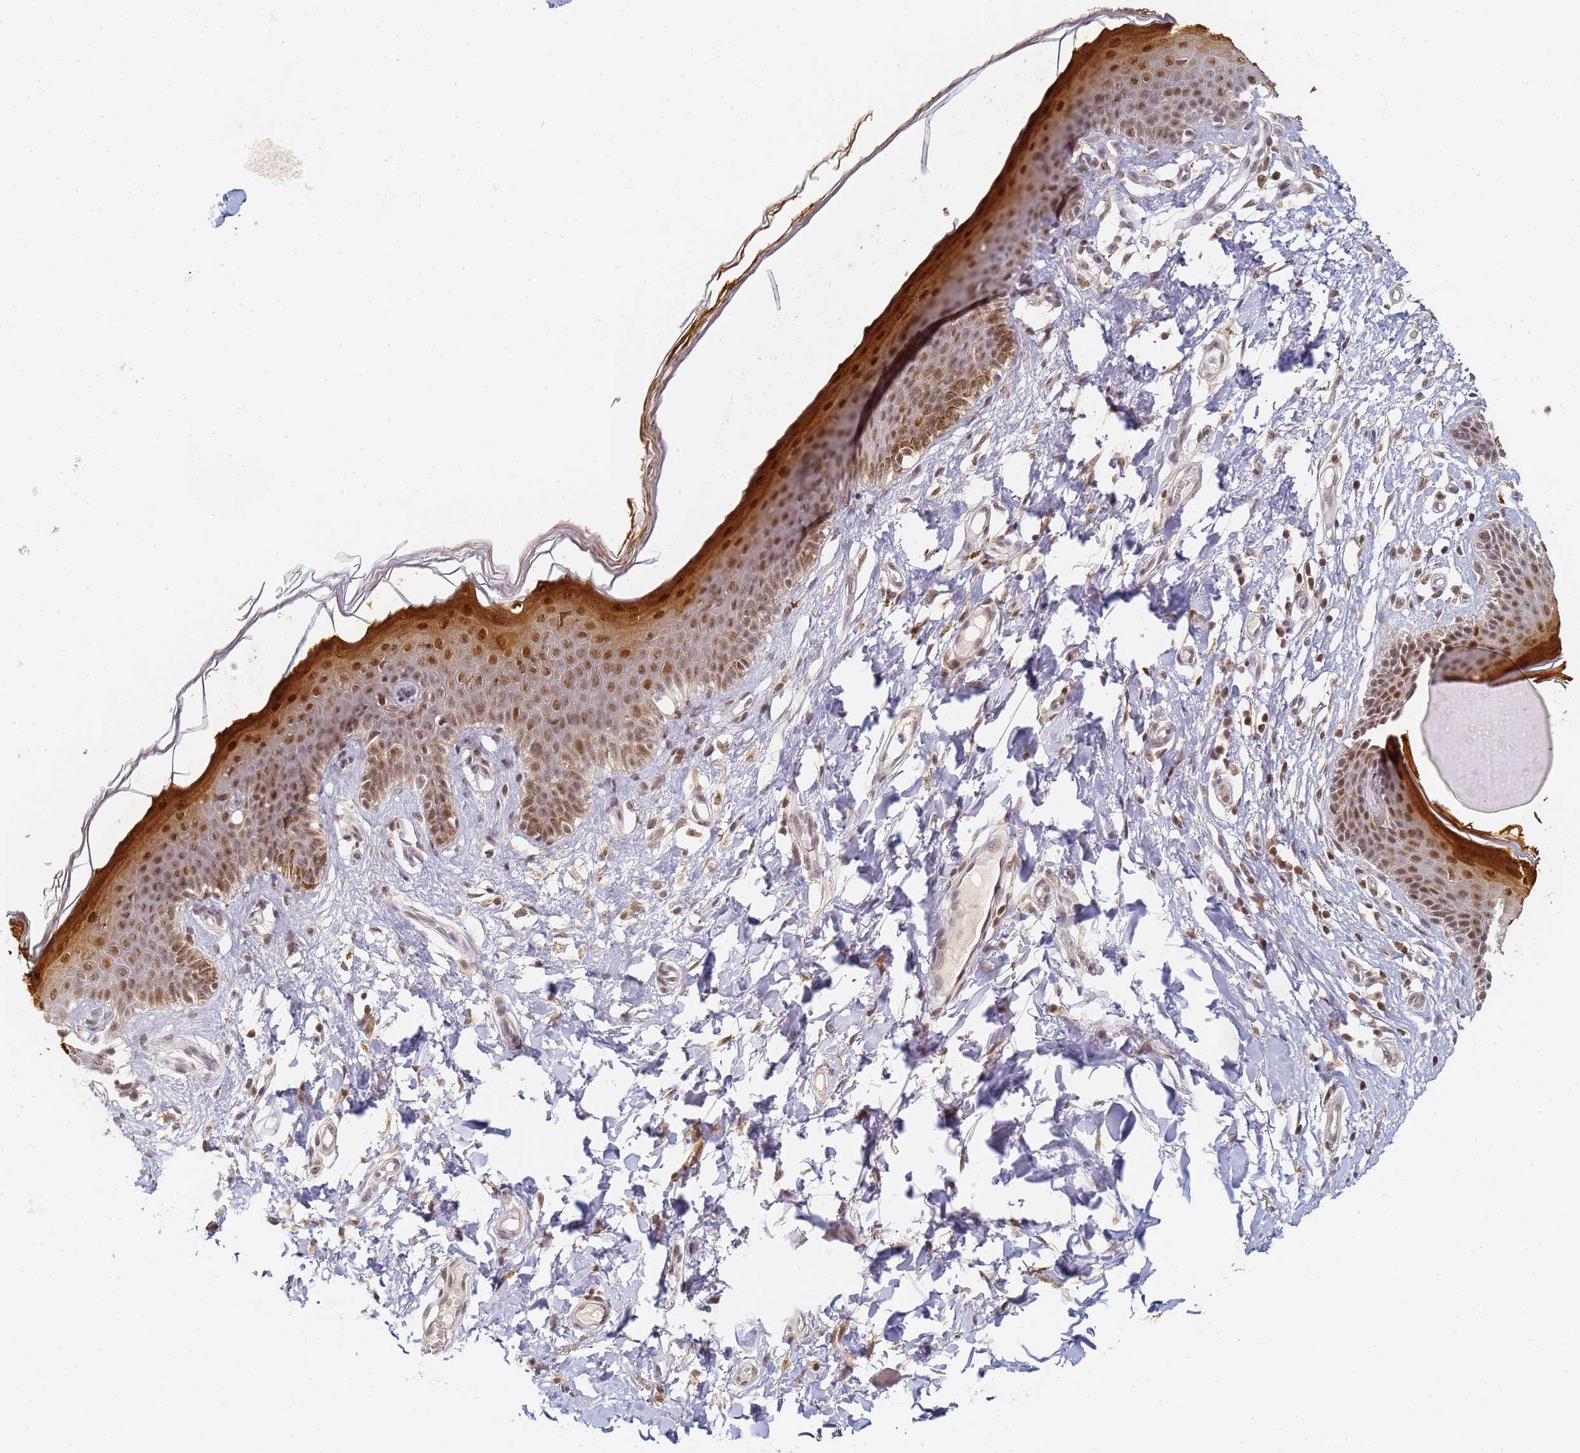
{"staining": {"intensity": "strong", "quantity": ">75%", "location": "cytoplasmic/membranous,nuclear"}, "tissue": "skin", "cell_type": "Epidermal cells", "image_type": "normal", "snomed": [{"axis": "morphology", "description": "Normal tissue, NOS"}, {"axis": "topography", "description": "Vulva"}], "caption": "Immunohistochemistry (IHC) of benign human skin displays high levels of strong cytoplasmic/membranous,nuclear staining in about >75% of epidermal cells. The staining is performed using DAB brown chromogen to label protein expression. The nuclei are counter-stained blue using hematoxylin.", "gene": "HMCES", "patient": {"sex": "female", "age": 66}}